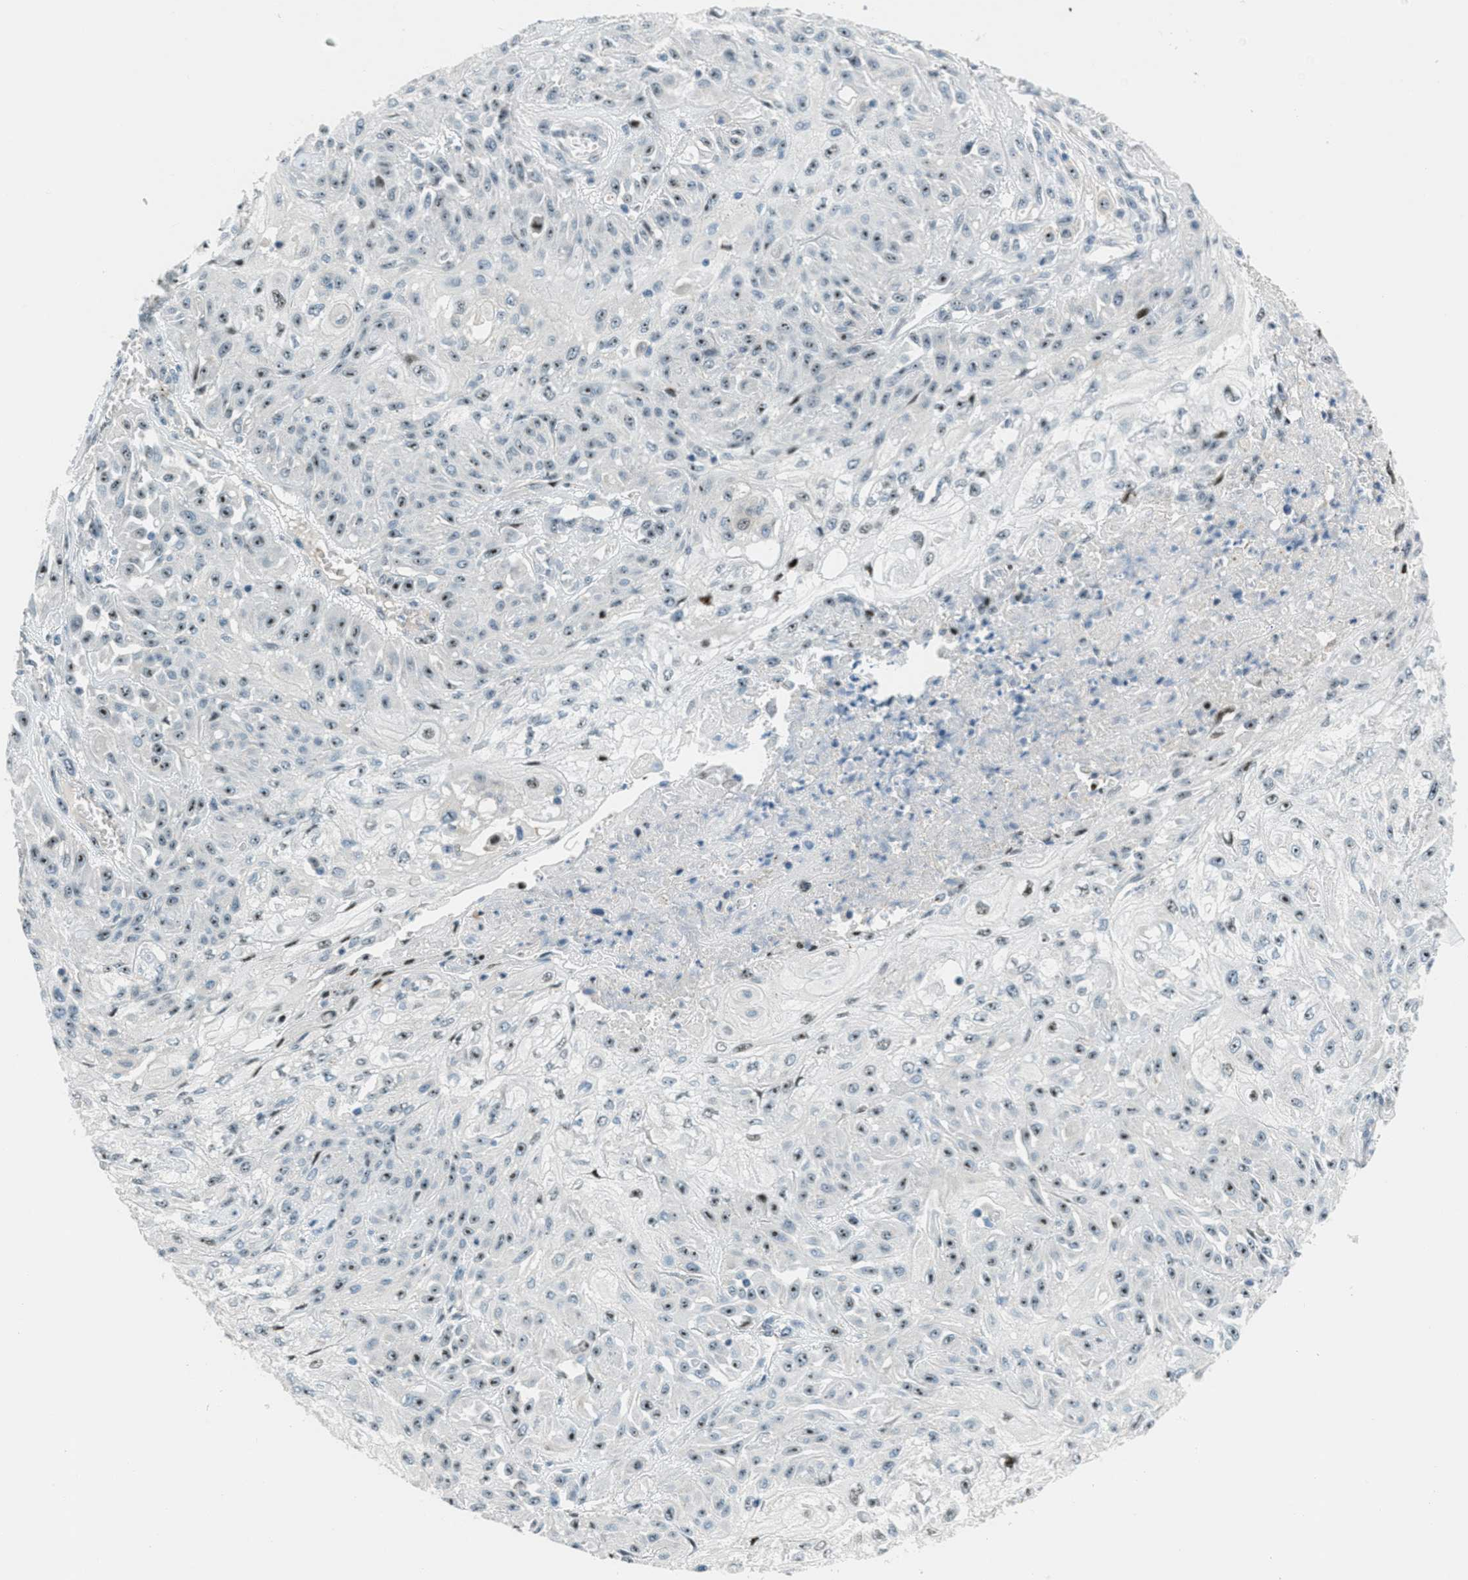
{"staining": {"intensity": "moderate", "quantity": "25%-75%", "location": "nuclear"}, "tissue": "skin cancer", "cell_type": "Tumor cells", "image_type": "cancer", "snomed": [{"axis": "morphology", "description": "Squamous cell carcinoma, NOS"}, {"axis": "morphology", "description": "Squamous cell carcinoma, metastatic, NOS"}, {"axis": "topography", "description": "Skin"}, {"axis": "topography", "description": "Lymph node"}], "caption": "Skin metastatic squamous cell carcinoma stained for a protein demonstrates moderate nuclear positivity in tumor cells.", "gene": "ZDHHC23", "patient": {"sex": "male", "age": 75}}